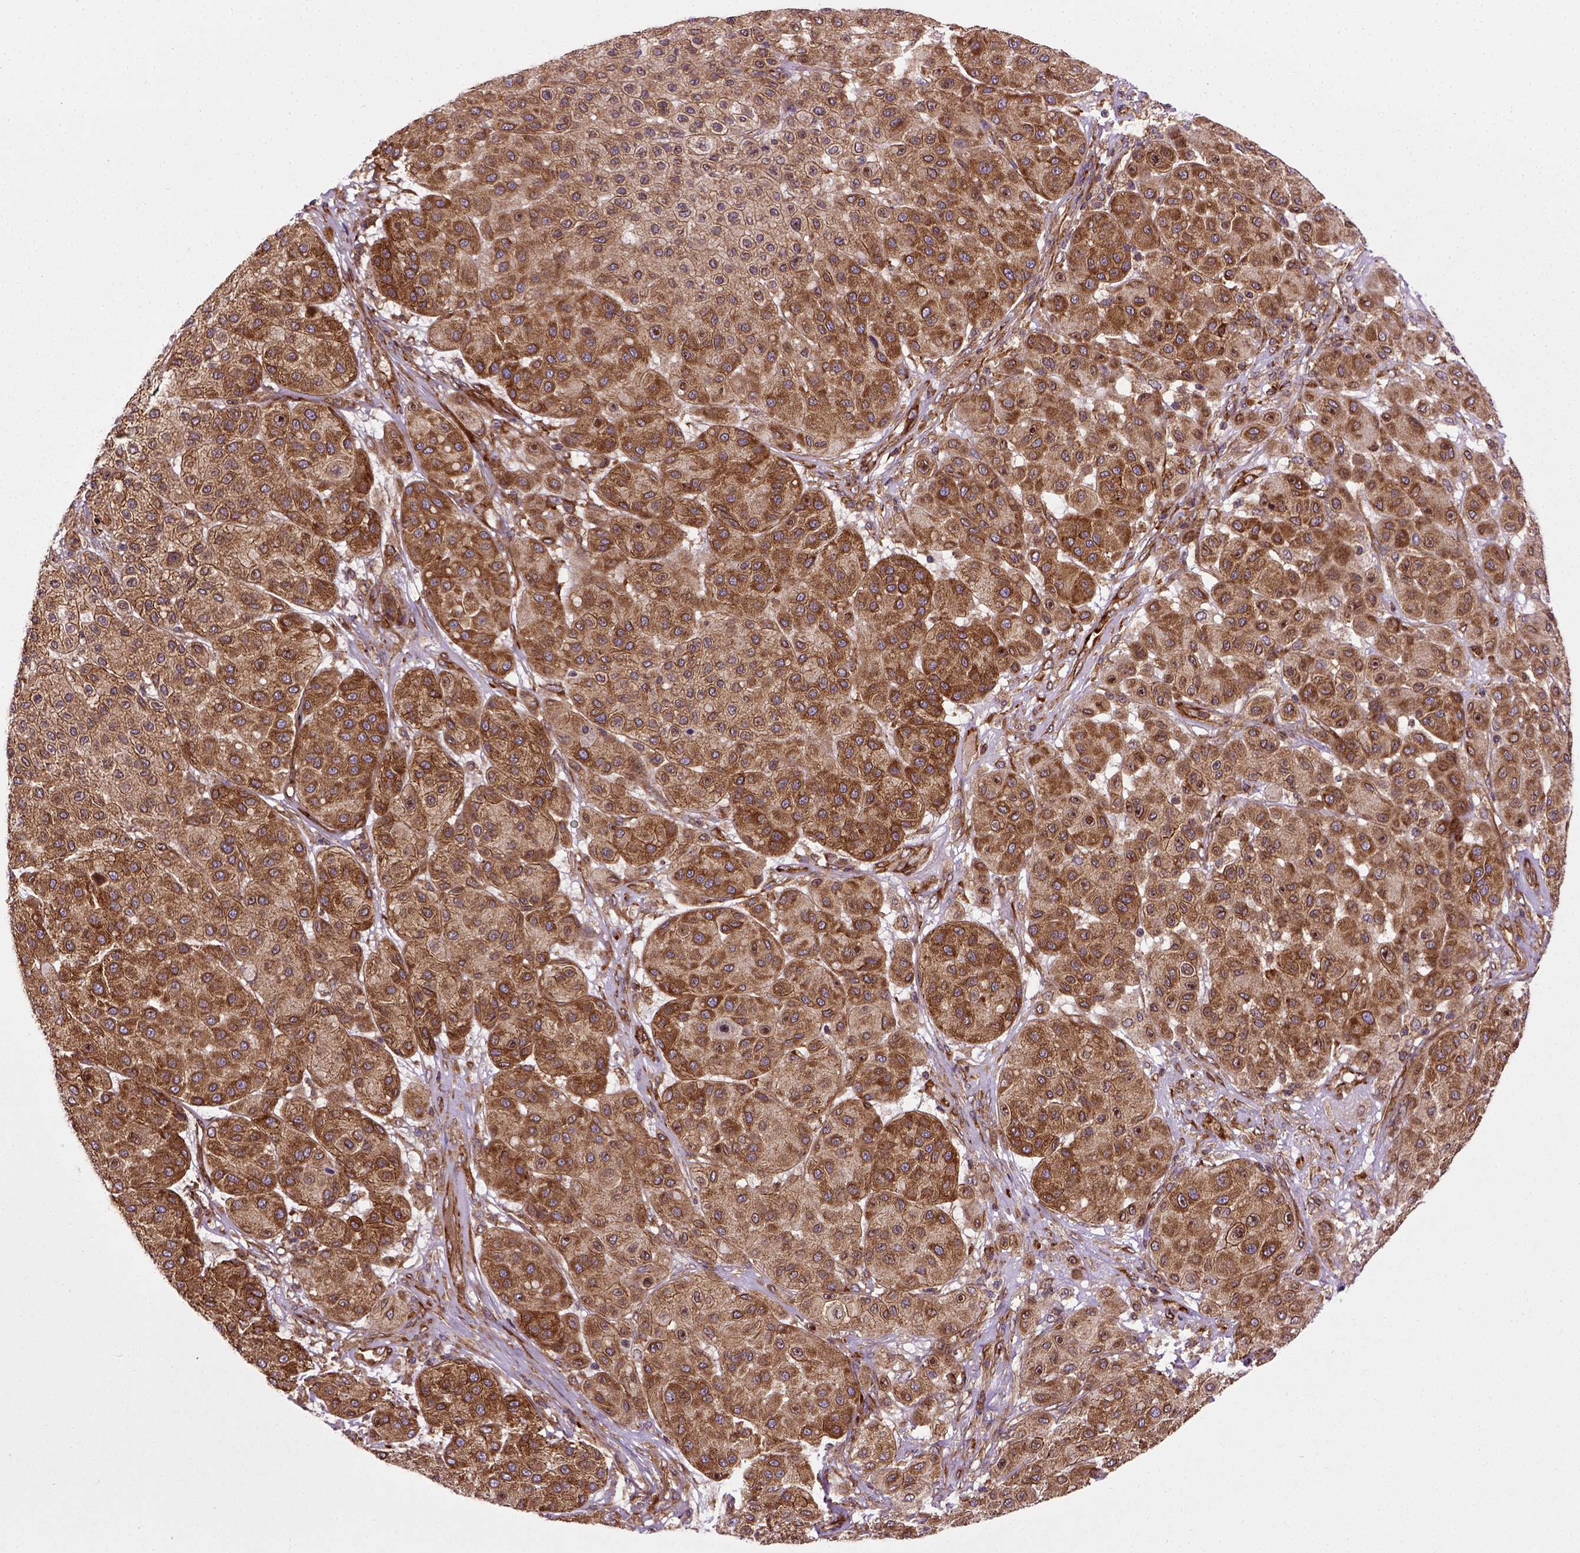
{"staining": {"intensity": "moderate", "quantity": ">75%", "location": "cytoplasmic/membranous"}, "tissue": "melanoma", "cell_type": "Tumor cells", "image_type": "cancer", "snomed": [{"axis": "morphology", "description": "Malignant melanoma, Metastatic site"}, {"axis": "topography", "description": "Smooth muscle"}], "caption": "A micrograph of malignant melanoma (metastatic site) stained for a protein displays moderate cytoplasmic/membranous brown staining in tumor cells.", "gene": "CAPRIN1", "patient": {"sex": "male", "age": 41}}